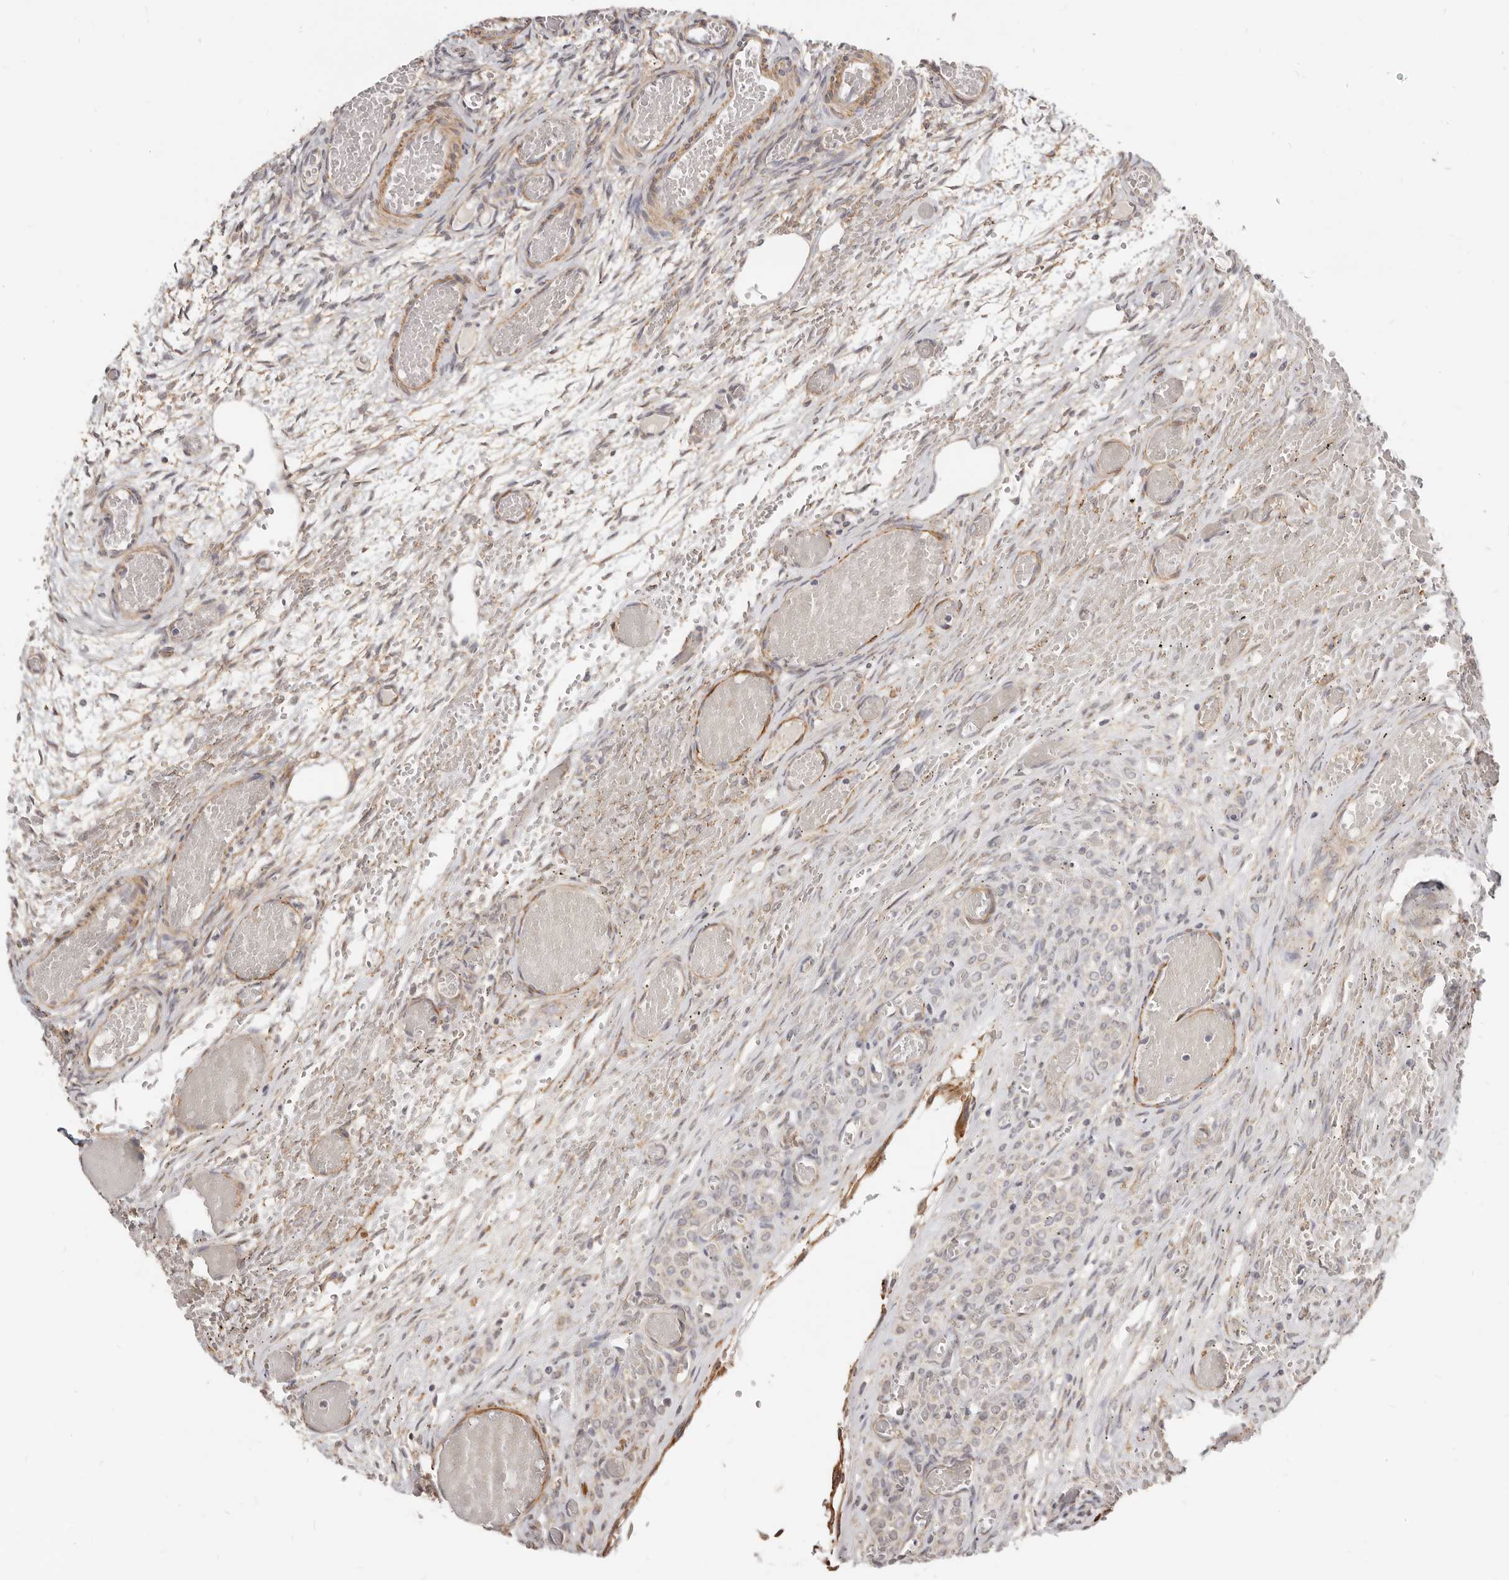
{"staining": {"intensity": "weak", "quantity": ">75%", "location": "cytoplasmic/membranous"}, "tissue": "ovary", "cell_type": "Ovarian stroma cells", "image_type": "normal", "snomed": [{"axis": "morphology", "description": "Adenocarcinoma, NOS"}, {"axis": "topography", "description": "Endometrium"}], "caption": "The immunohistochemical stain shows weak cytoplasmic/membranous expression in ovarian stroma cells of benign ovary.", "gene": "RABAC1", "patient": {"sex": "female", "age": 32}}